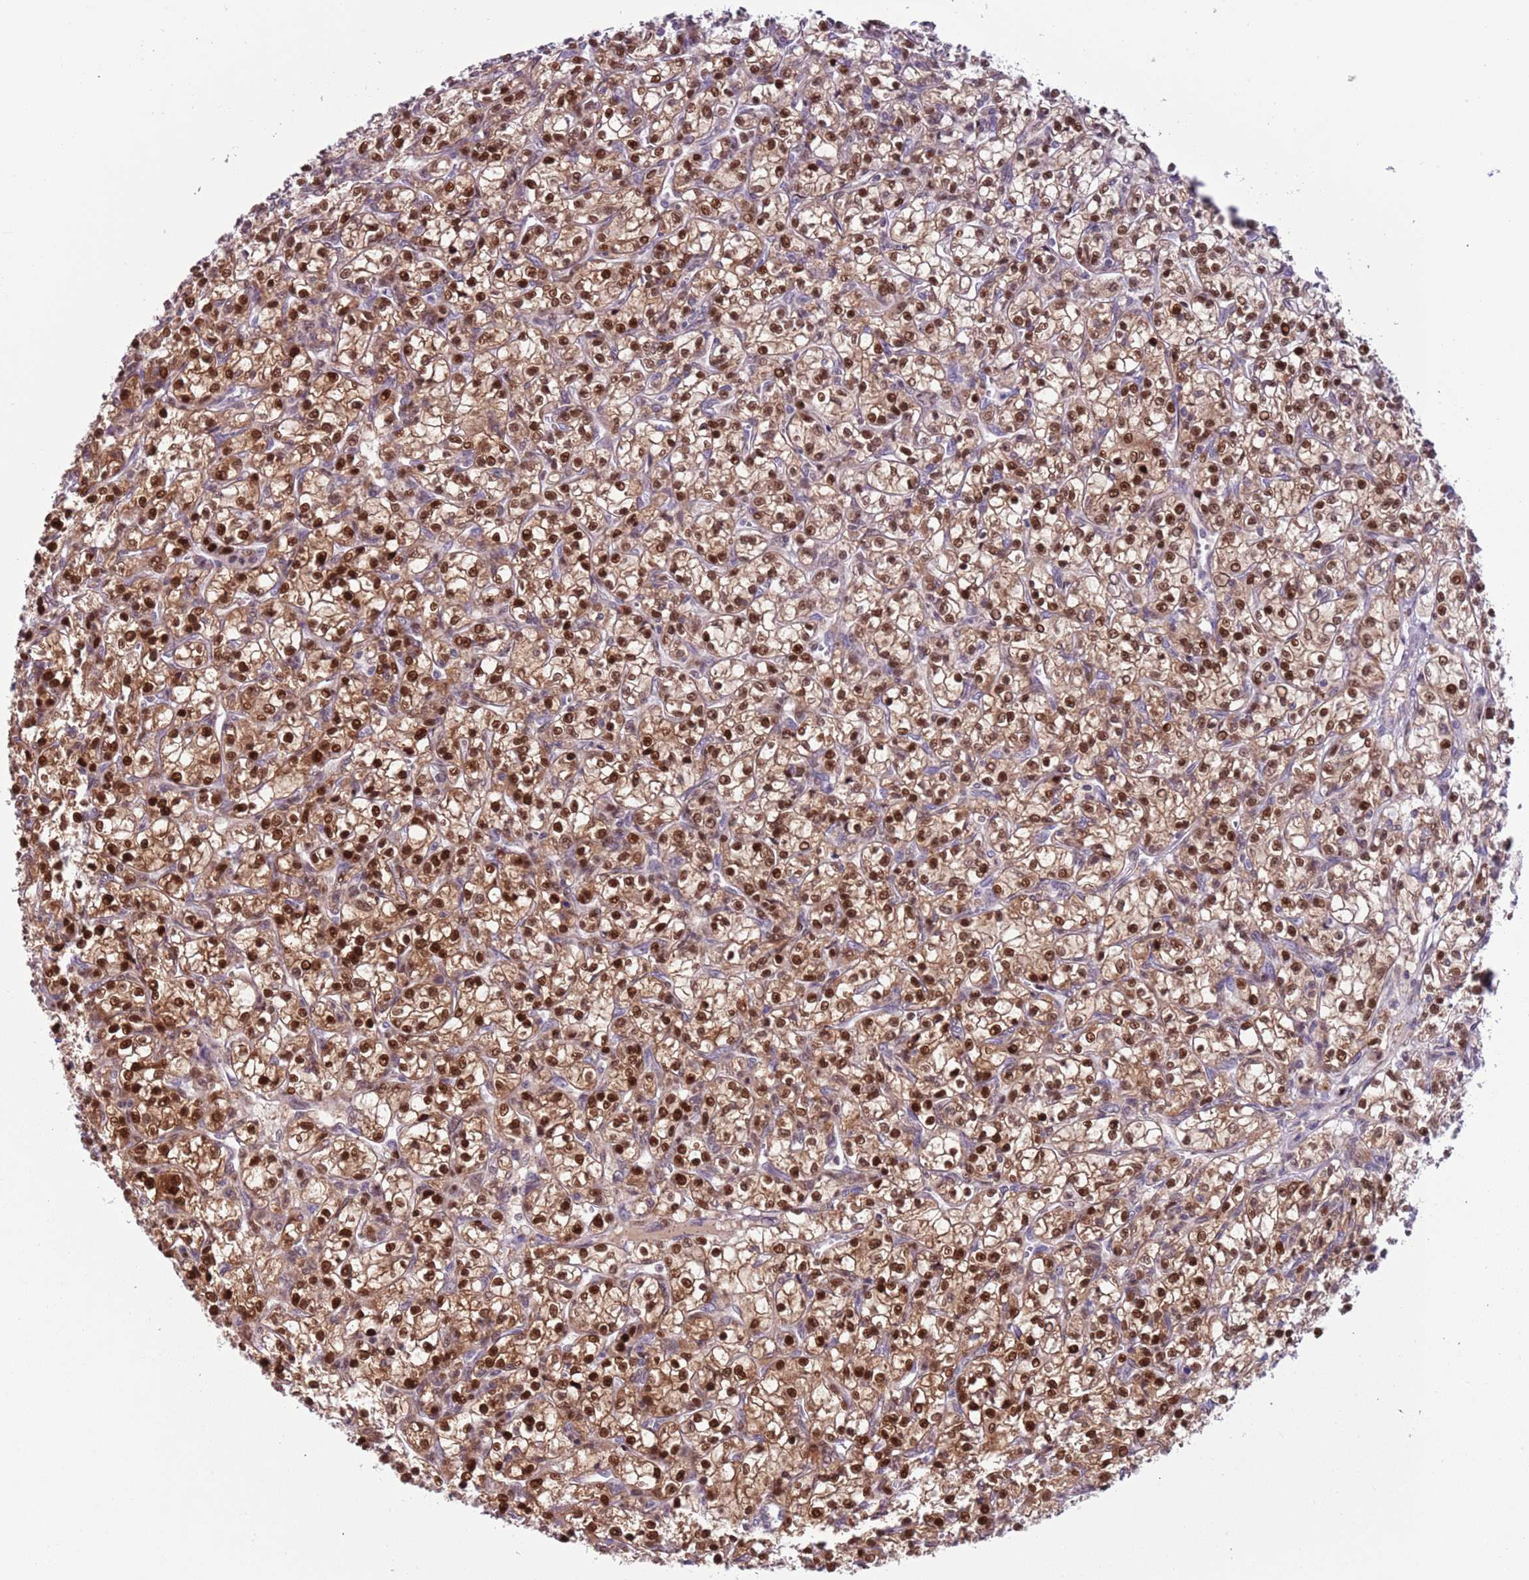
{"staining": {"intensity": "strong", "quantity": "25%-75%", "location": "cytoplasmic/membranous,nuclear"}, "tissue": "renal cancer", "cell_type": "Tumor cells", "image_type": "cancer", "snomed": [{"axis": "morphology", "description": "Adenocarcinoma, NOS"}, {"axis": "topography", "description": "Kidney"}], "caption": "An image of human adenocarcinoma (renal) stained for a protein displays strong cytoplasmic/membranous and nuclear brown staining in tumor cells. (IHC, brightfield microscopy, high magnification).", "gene": "RMND5B", "patient": {"sex": "female", "age": 59}}